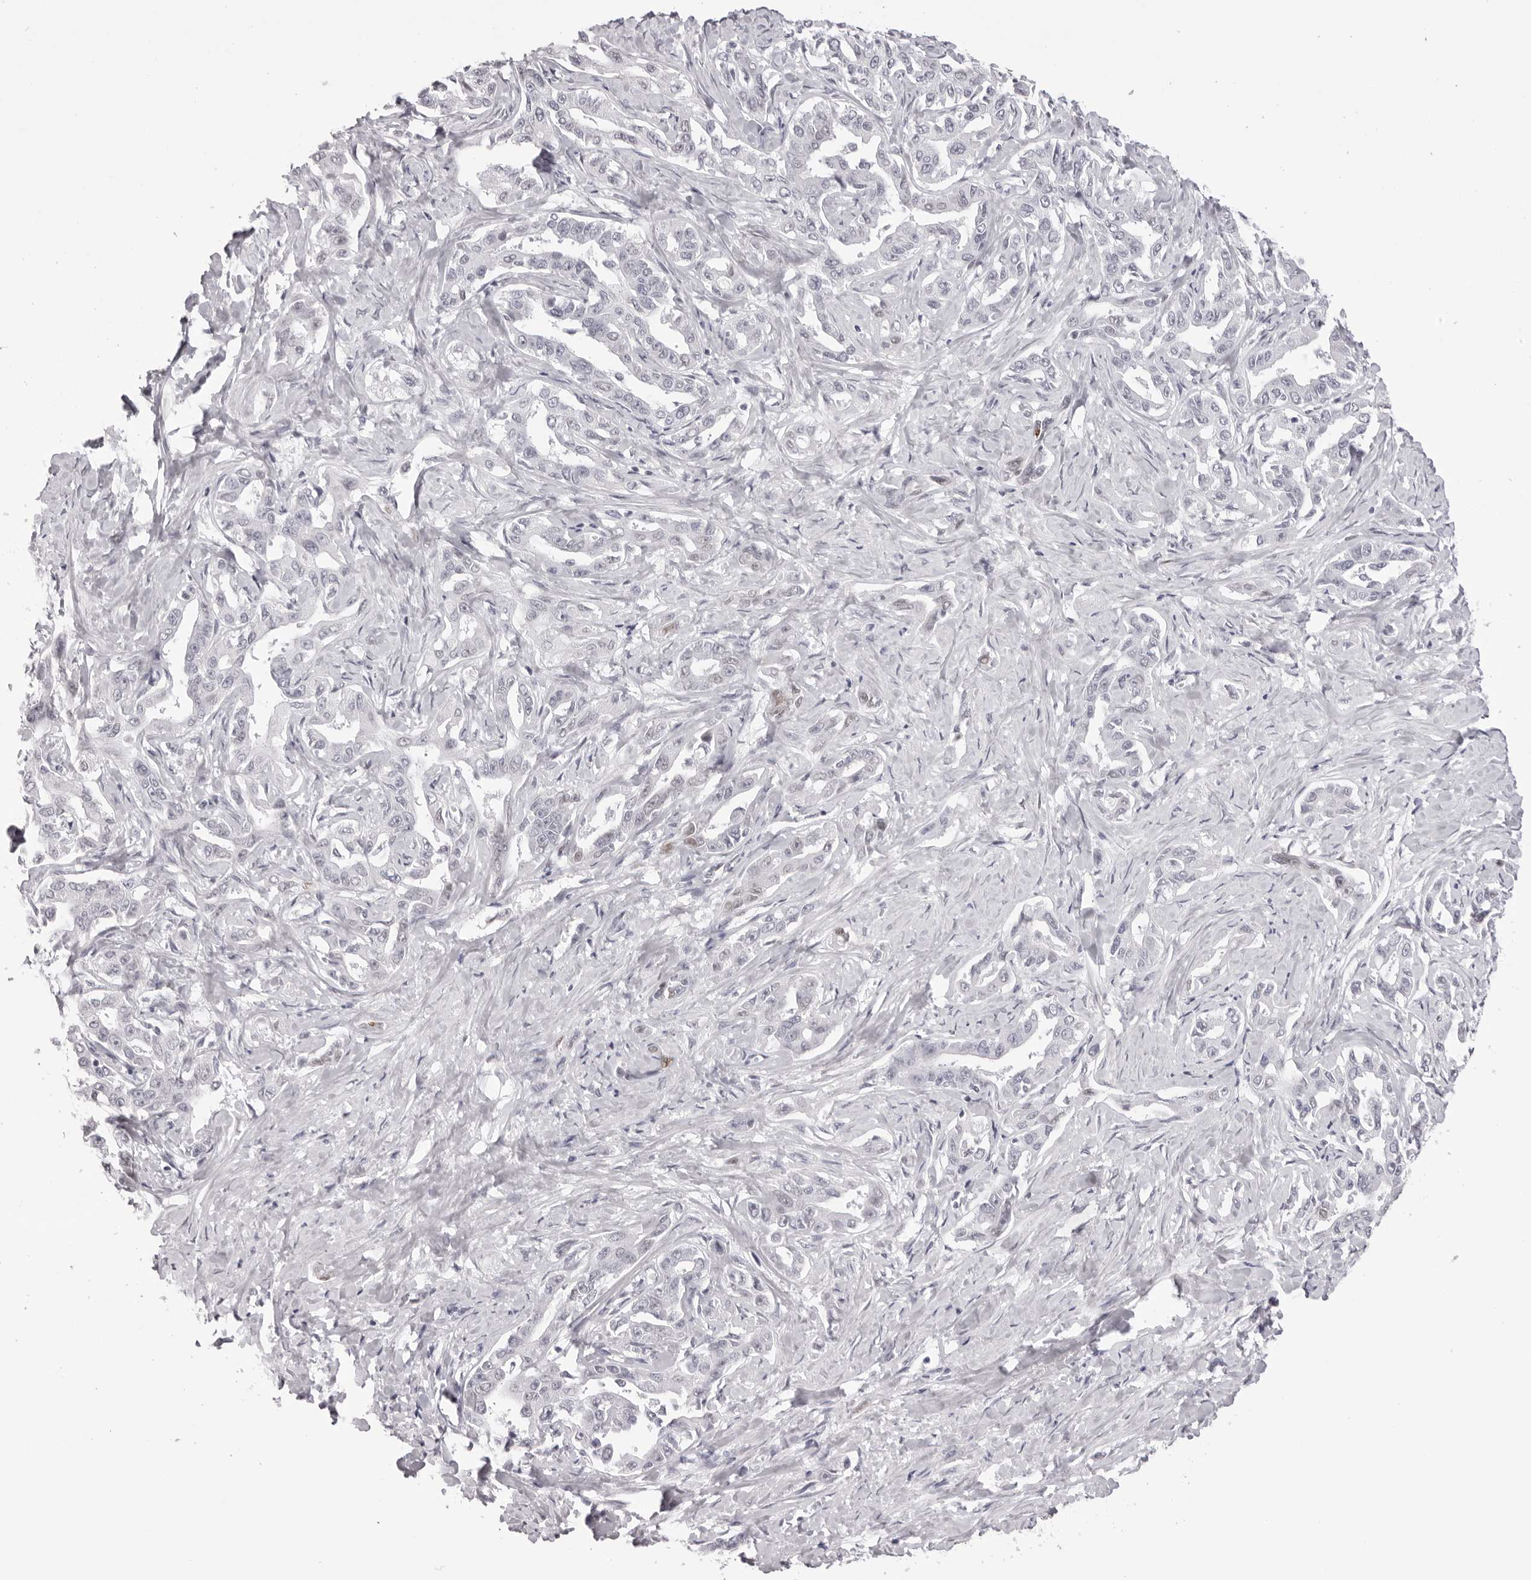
{"staining": {"intensity": "negative", "quantity": "none", "location": "none"}, "tissue": "liver cancer", "cell_type": "Tumor cells", "image_type": "cancer", "snomed": [{"axis": "morphology", "description": "Cholangiocarcinoma"}, {"axis": "topography", "description": "Liver"}], "caption": "Tumor cells are negative for protein expression in human liver cancer (cholangiocarcinoma).", "gene": "MAFK", "patient": {"sex": "male", "age": 59}}